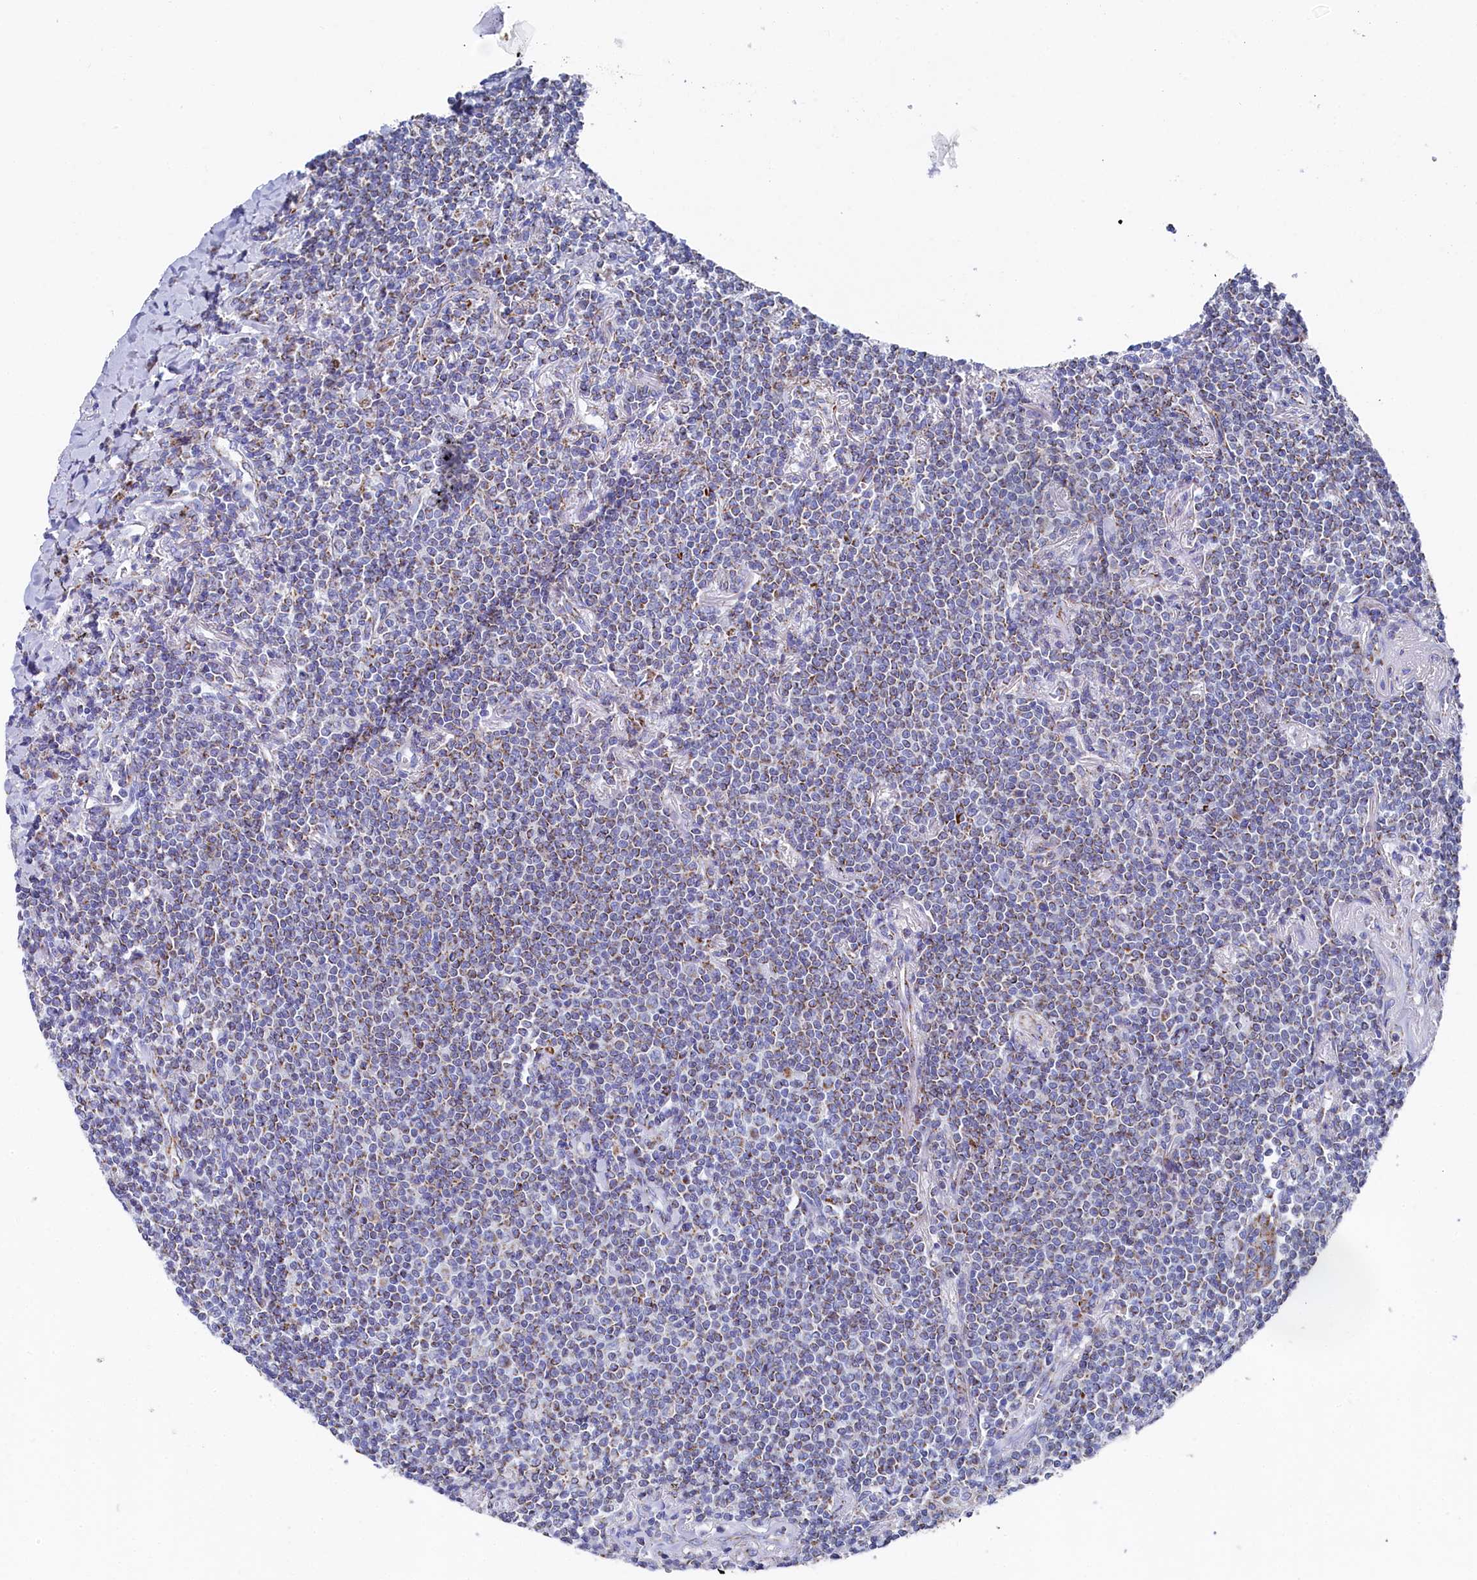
{"staining": {"intensity": "moderate", "quantity": "25%-75%", "location": "cytoplasmic/membranous"}, "tissue": "lymphoma", "cell_type": "Tumor cells", "image_type": "cancer", "snomed": [{"axis": "morphology", "description": "Malignant lymphoma, non-Hodgkin's type, Low grade"}, {"axis": "topography", "description": "Lung"}], "caption": "DAB (3,3'-diaminobenzidine) immunohistochemical staining of human low-grade malignant lymphoma, non-Hodgkin's type exhibits moderate cytoplasmic/membranous protein staining in approximately 25%-75% of tumor cells.", "gene": "MMAB", "patient": {"sex": "female", "age": 71}}